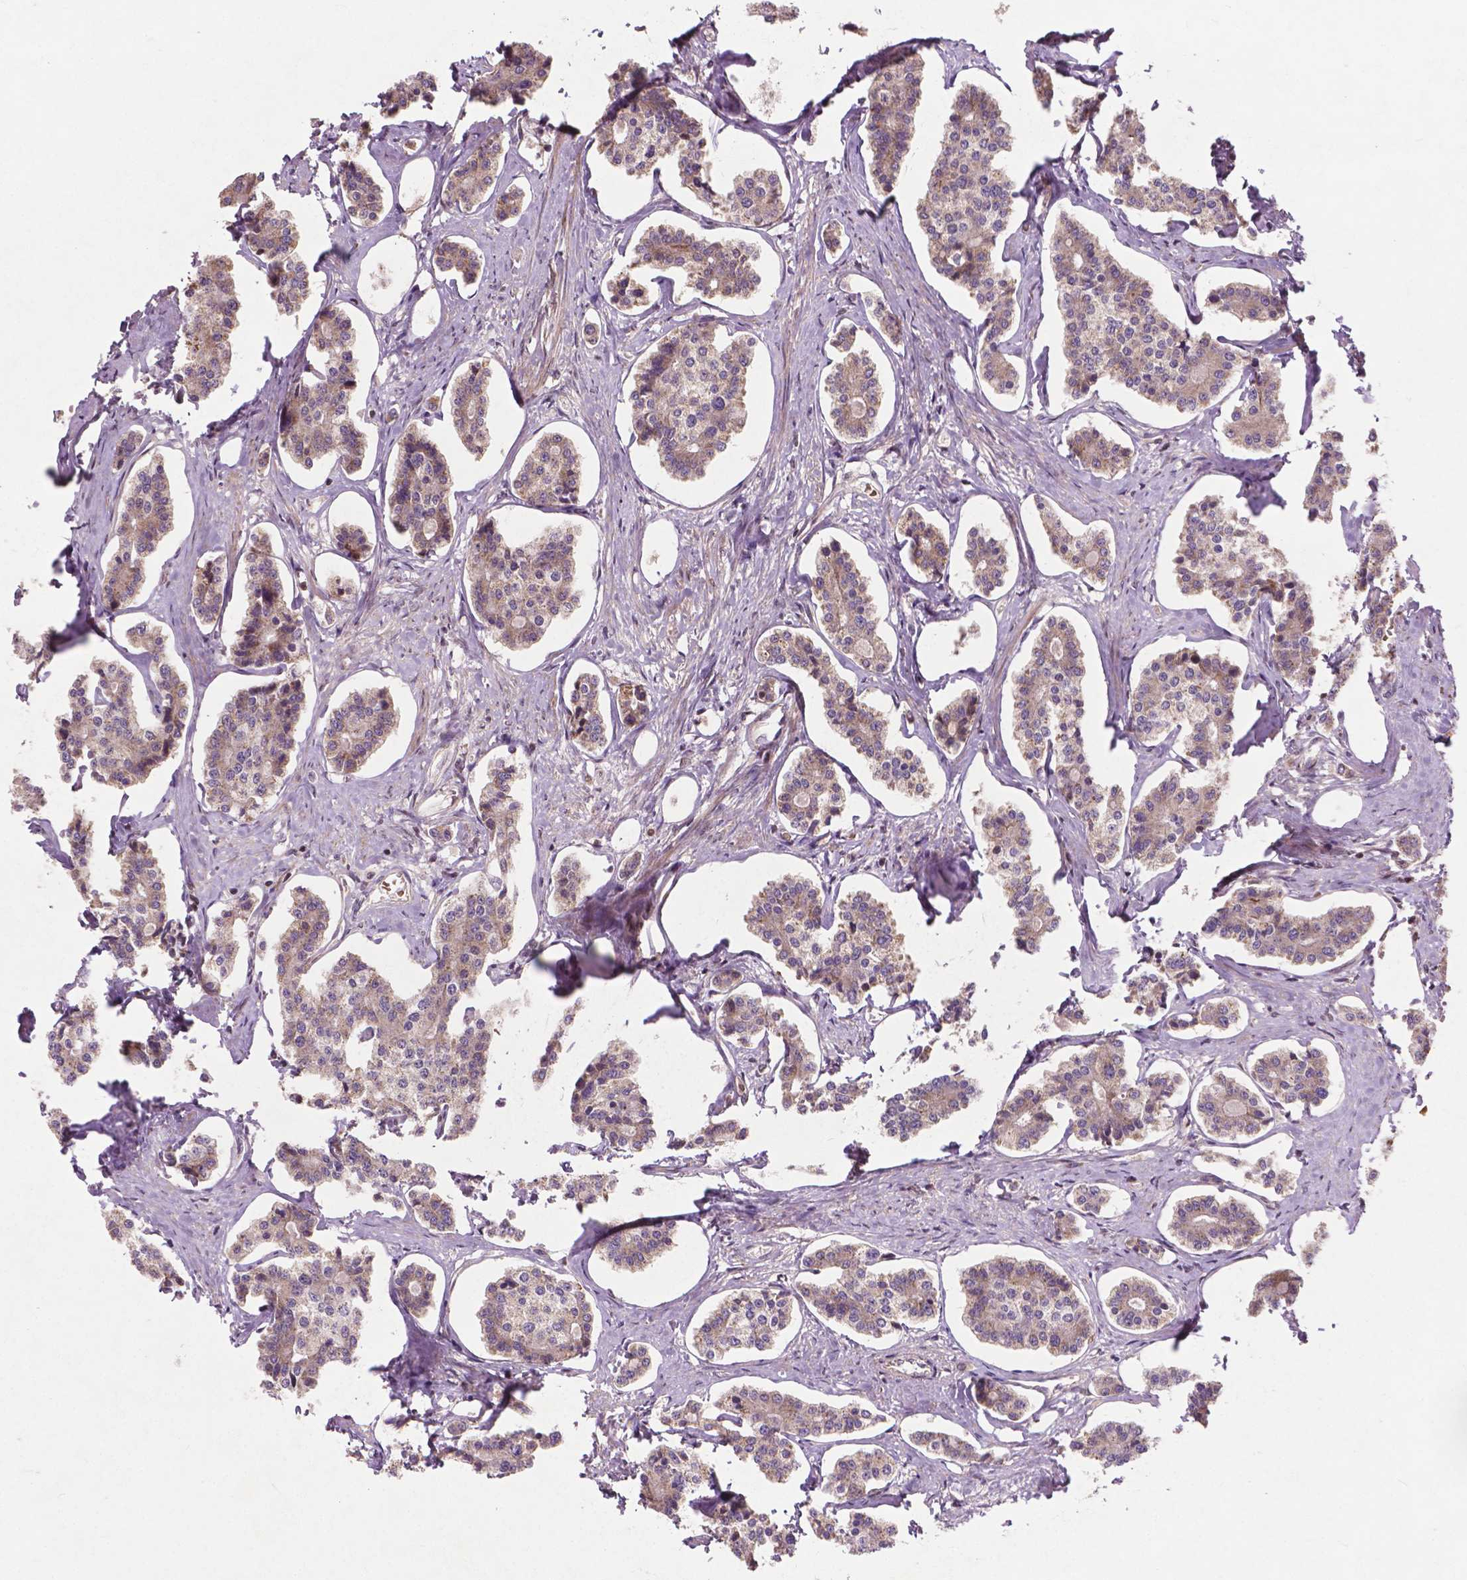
{"staining": {"intensity": "weak", "quantity": "<25%", "location": "cytoplasmic/membranous"}, "tissue": "carcinoid", "cell_type": "Tumor cells", "image_type": "cancer", "snomed": [{"axis": "morphology", "description": "Carcinoid, malignant, NOS"}, {"axis": "topography", "description": "Small intestine"}], "caption": "Carcinoid stained for a protein using immunohistochemistry (IHC) demonstrates no expression tumor cells.", "gene": "B3GALNT2", "patient": {"sex": "female", "age": 65}}